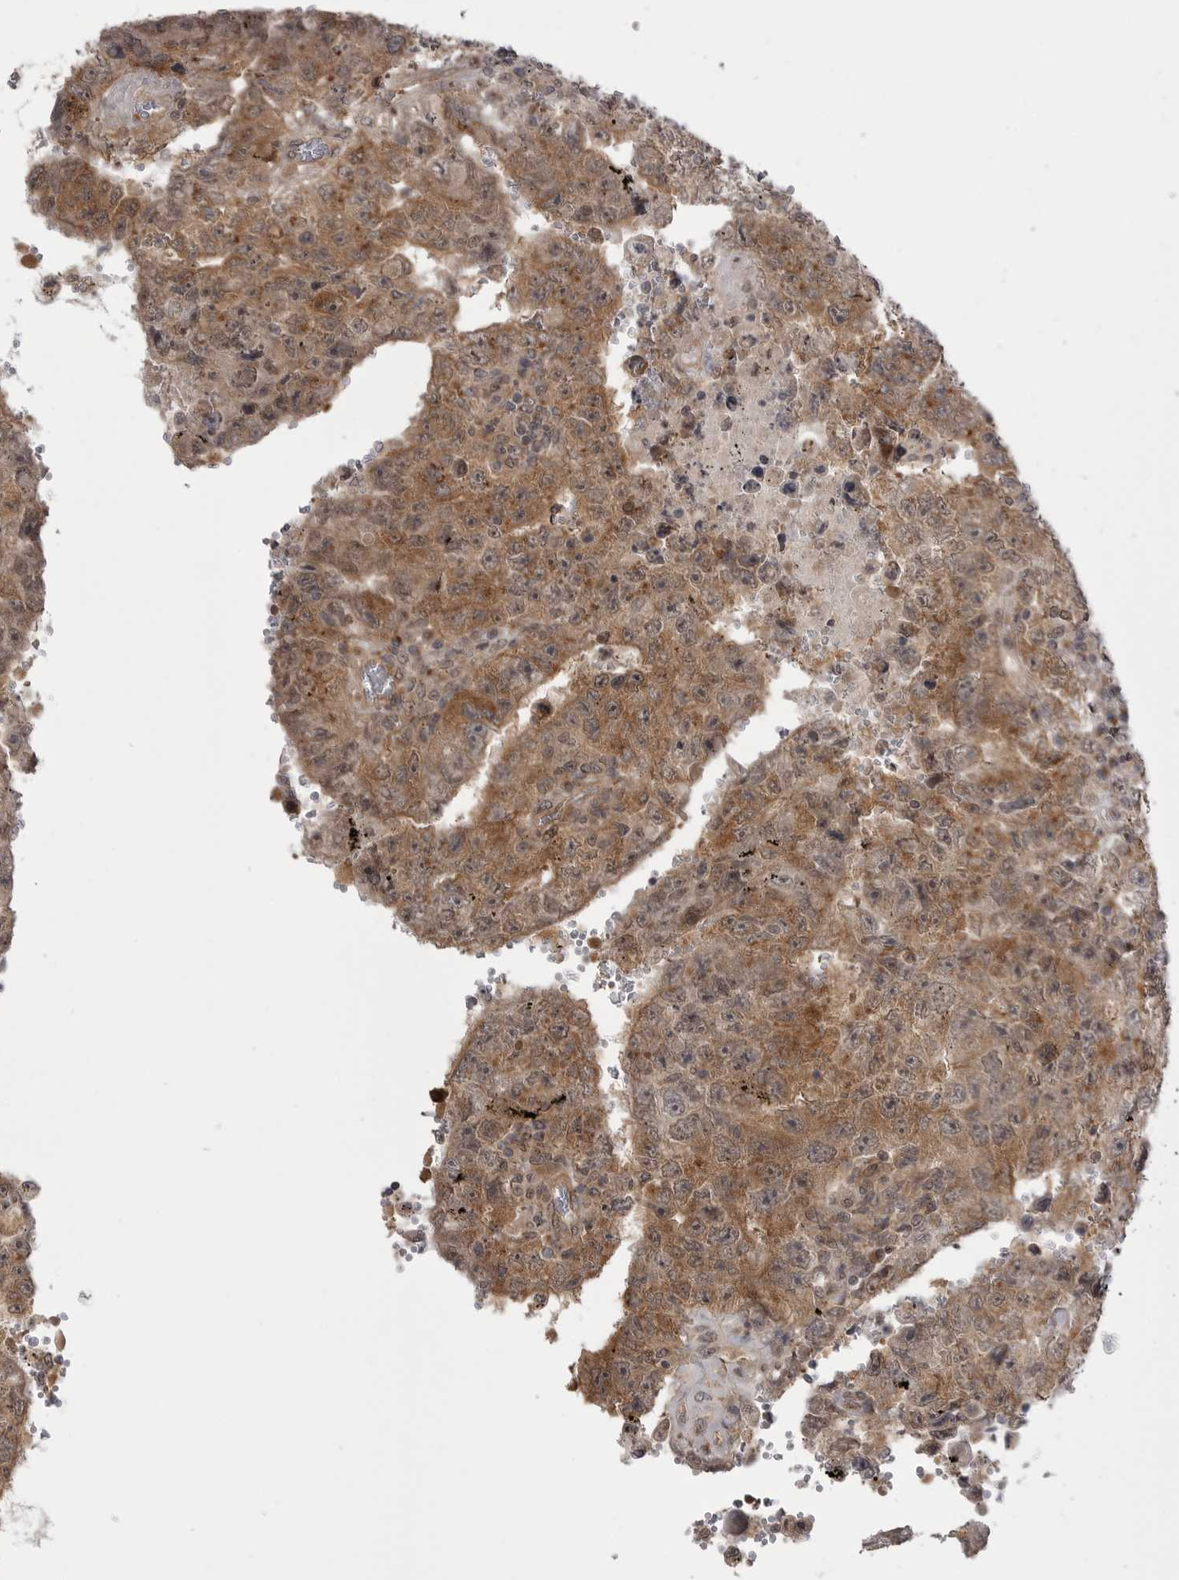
{"staining": {"intensity": "moderate", "quantity": ">75%", "location": "cytoplasmic/membranous"}, "tissue": "testis cancer", "cell_type": "Tumor cells", "image_type": "cancer", "snomed": [{"axis": "morphology", "description": "Carcinoma, Embryonal, NOS"}, {"axis": "topography", "description": "Testis"}], "caption": "The histopathology image exhibits a brown stain indicating the presence of a protein in the cytoplasmic/membranous of tumor cells in testis embryonal carcinoma.", "gene": "PDCL", "patient": {"sex": "male", "age": 26}}